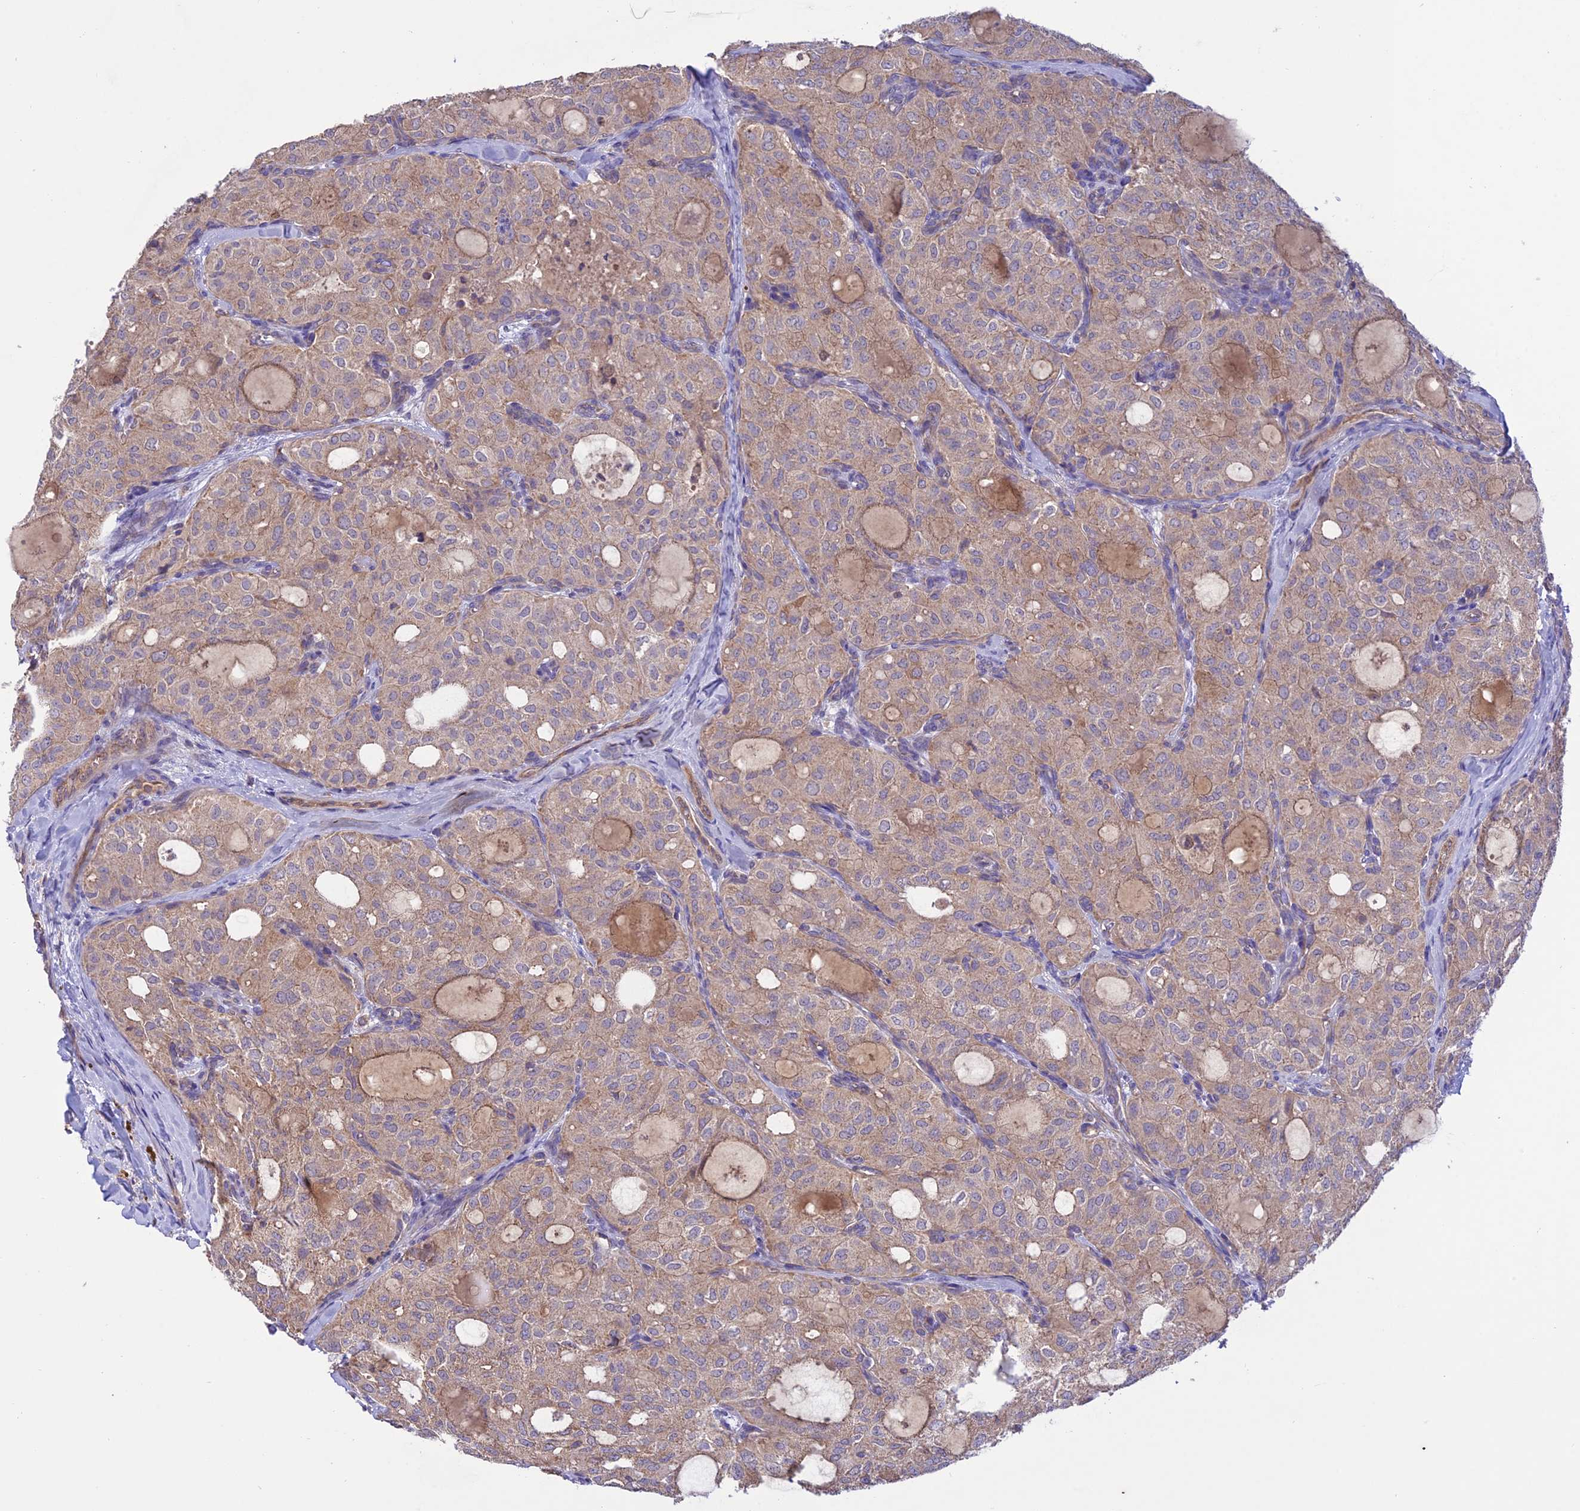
{"staining": {"intensity": "weak", "quantity": ">75%", "location": "cytoplasmic/membranous"}, "tissue": "thyroid cancer", "cell_type": "Tumor cells", "image_type": "cancer", "snomed": [{"axis": "morphology", "description": "Follicular adenoma carcinoma, NOS"}, {"axis": "topography", "description": "Thyroid gland"}], "caption": "Protein expression by IHC exhibits weak cytoplasmic/membranous positivity in approximately >75% of tumor cells in thyroid follicular adenoma carcinoma. The staining was performed using DAB to visualize the protein expression in brown, while the nuclei were stained in blue with hematoxylin (Magnification: 20x).", "gene": "NDUFAF1", "patient": {"sex": "male", "age": 75}}